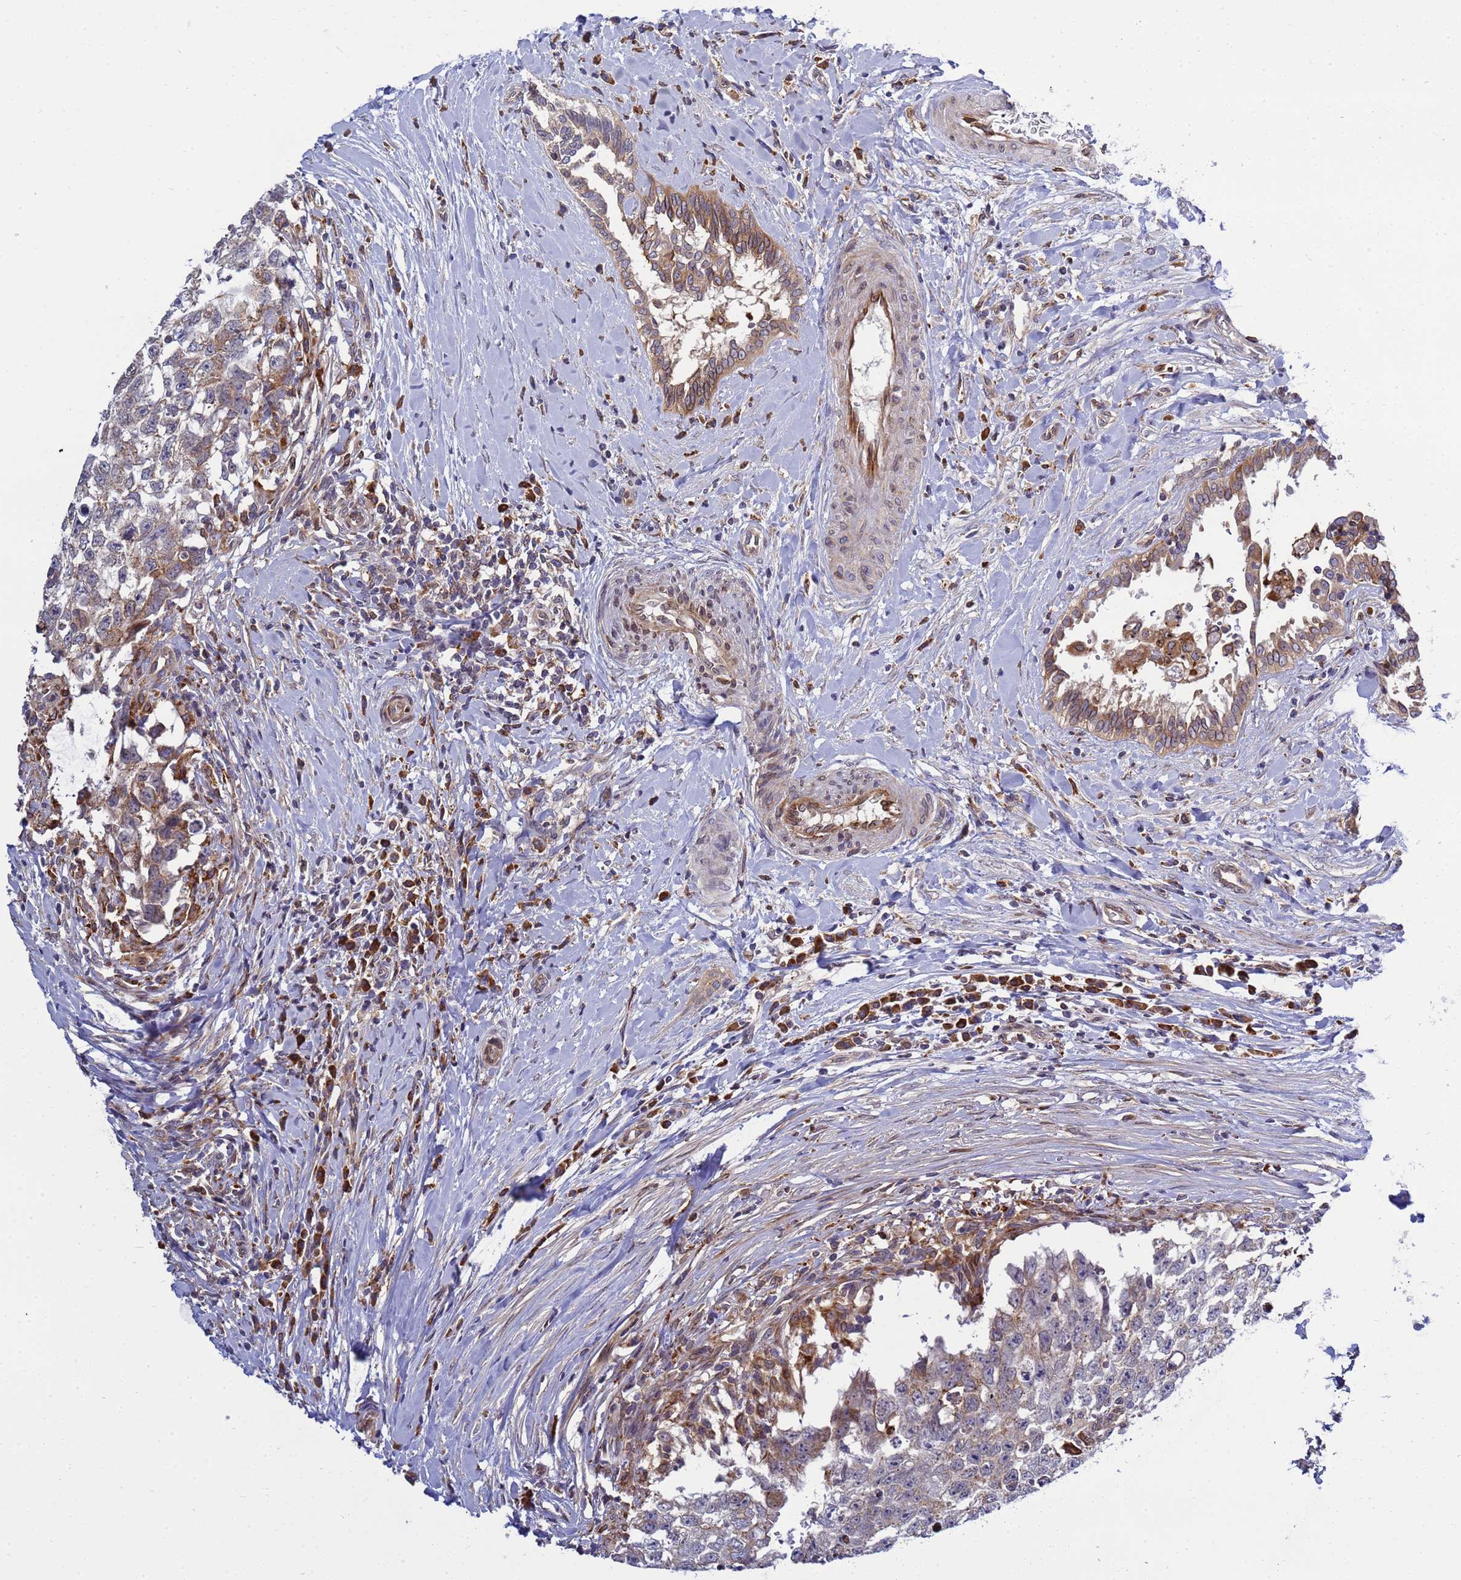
{"staining": {"intensity": "moderate", "quantity": ">75%", "location": "cytoplasmic/membranous"}, "tissue": "testis cancer", "cell_type": "Tumor cells", "image_type": "cancer", "snomed": [{"axis": "morphology", "description": "Seminoma, NOS"}, {"axis": "morphology", "description": "Carcinoma, Embryonal, NOS"}, {"axis": "topography", "description": "Testis"}], "caption": "Testis cancer stained for a protein demonstrates moderate cytoplasmic/membranous positivity in tumor cells.", "gene": "RAPGEF4", "patient": {"sex": "male", "age": 29}}